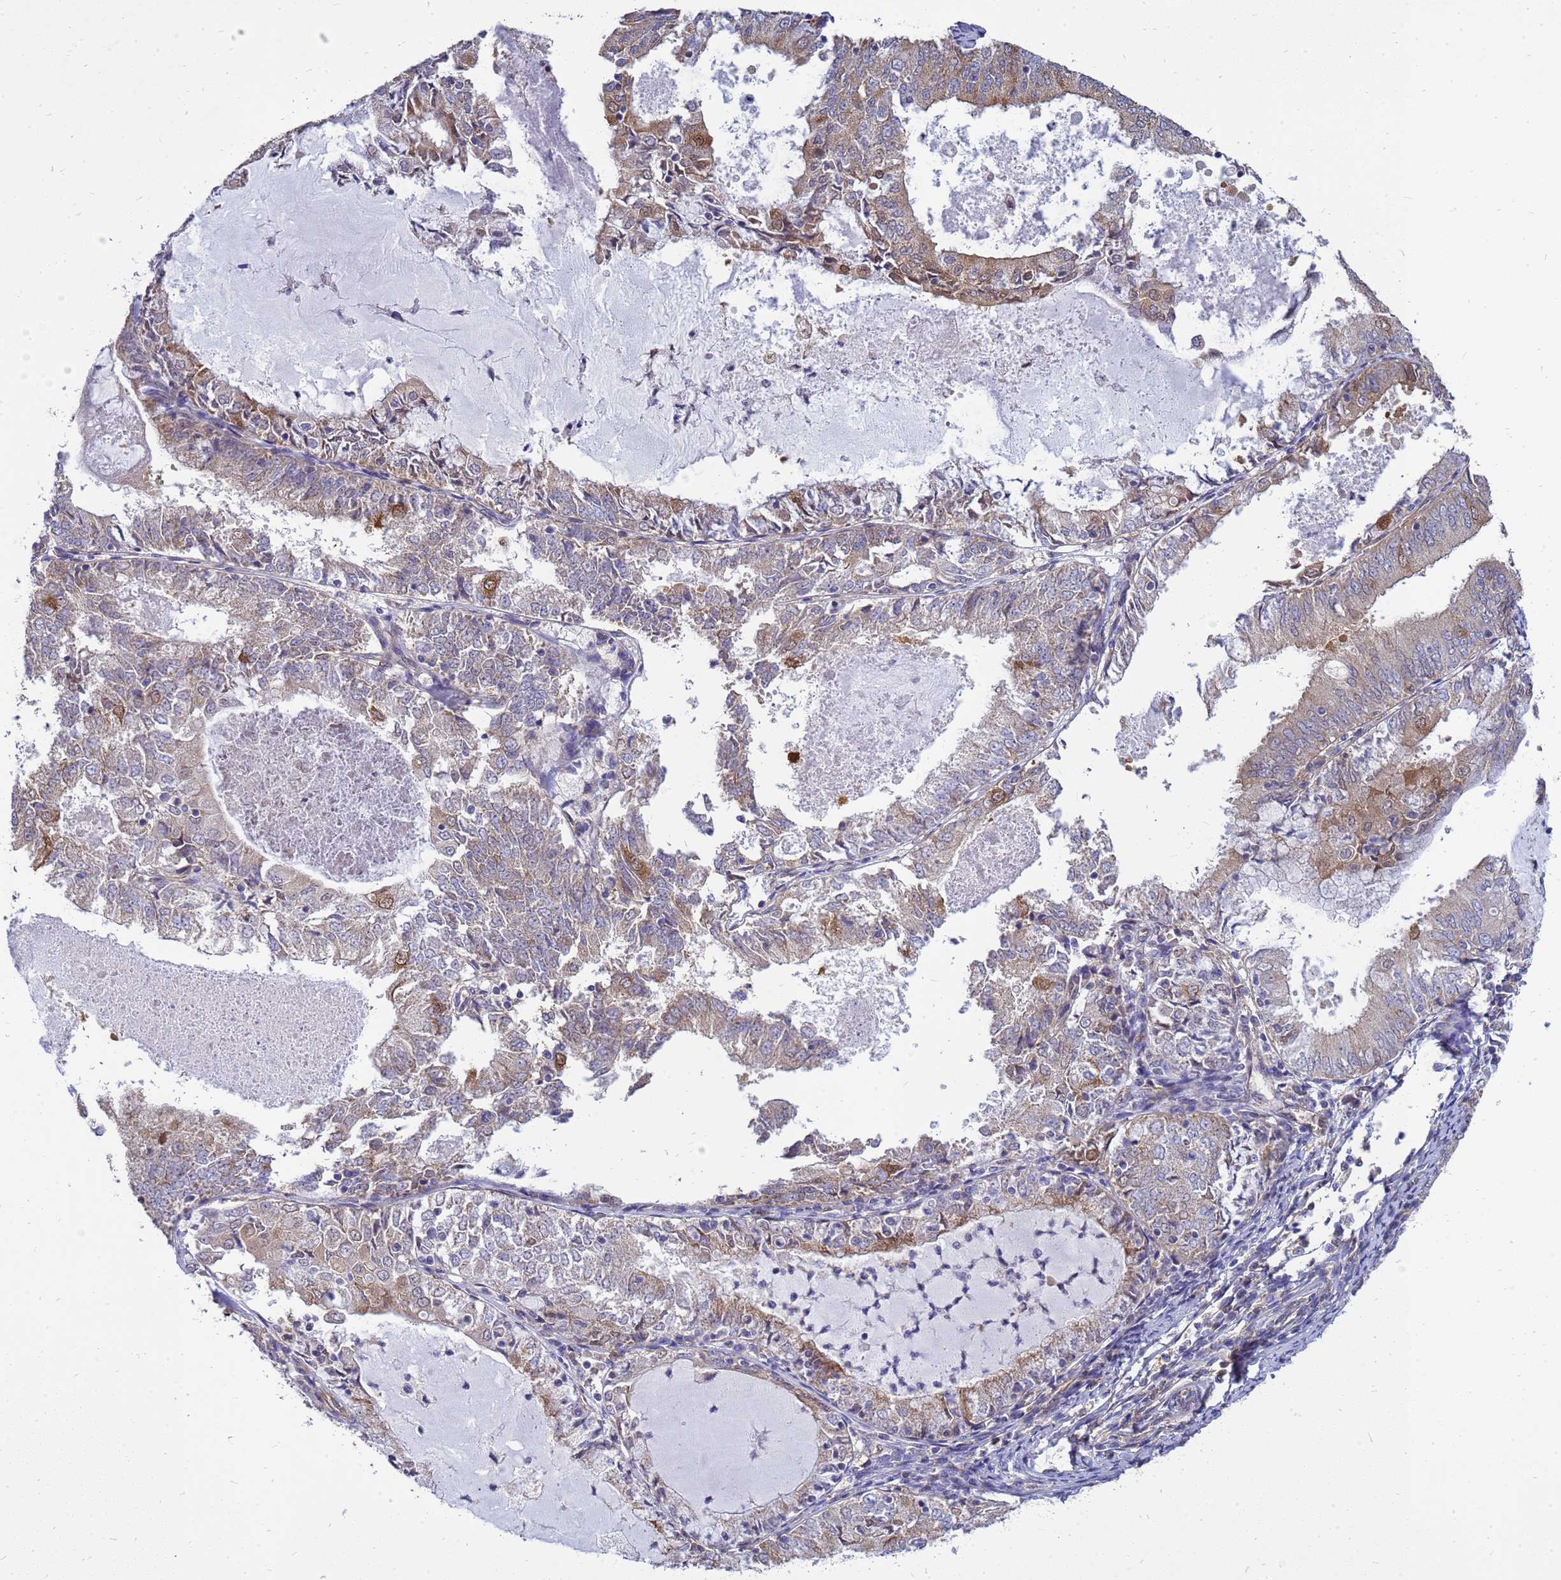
{"staining": {"intensity": "moderate", "quantity": "<25%", "location": "cytoplasmic/membranous,nuclear"}, "tissue": "endometrial cancer", "cell_type": "Tumor cells", "image_type": "cancer", "snomed": [{"axis": "morphology", "description": "Adenocarcinoma, NOS"}, {"axis": "topography", "description": "Endometrium"}], "caption": "A histopathology image of adenocarcinoma (endometrial) stained for a protein displays moderate cytoplasmic/membranous and nuclear brown staining in tumor cells.", "gene": "EIF4EBP3", "patient": {"sex": "female", "age": 57}}